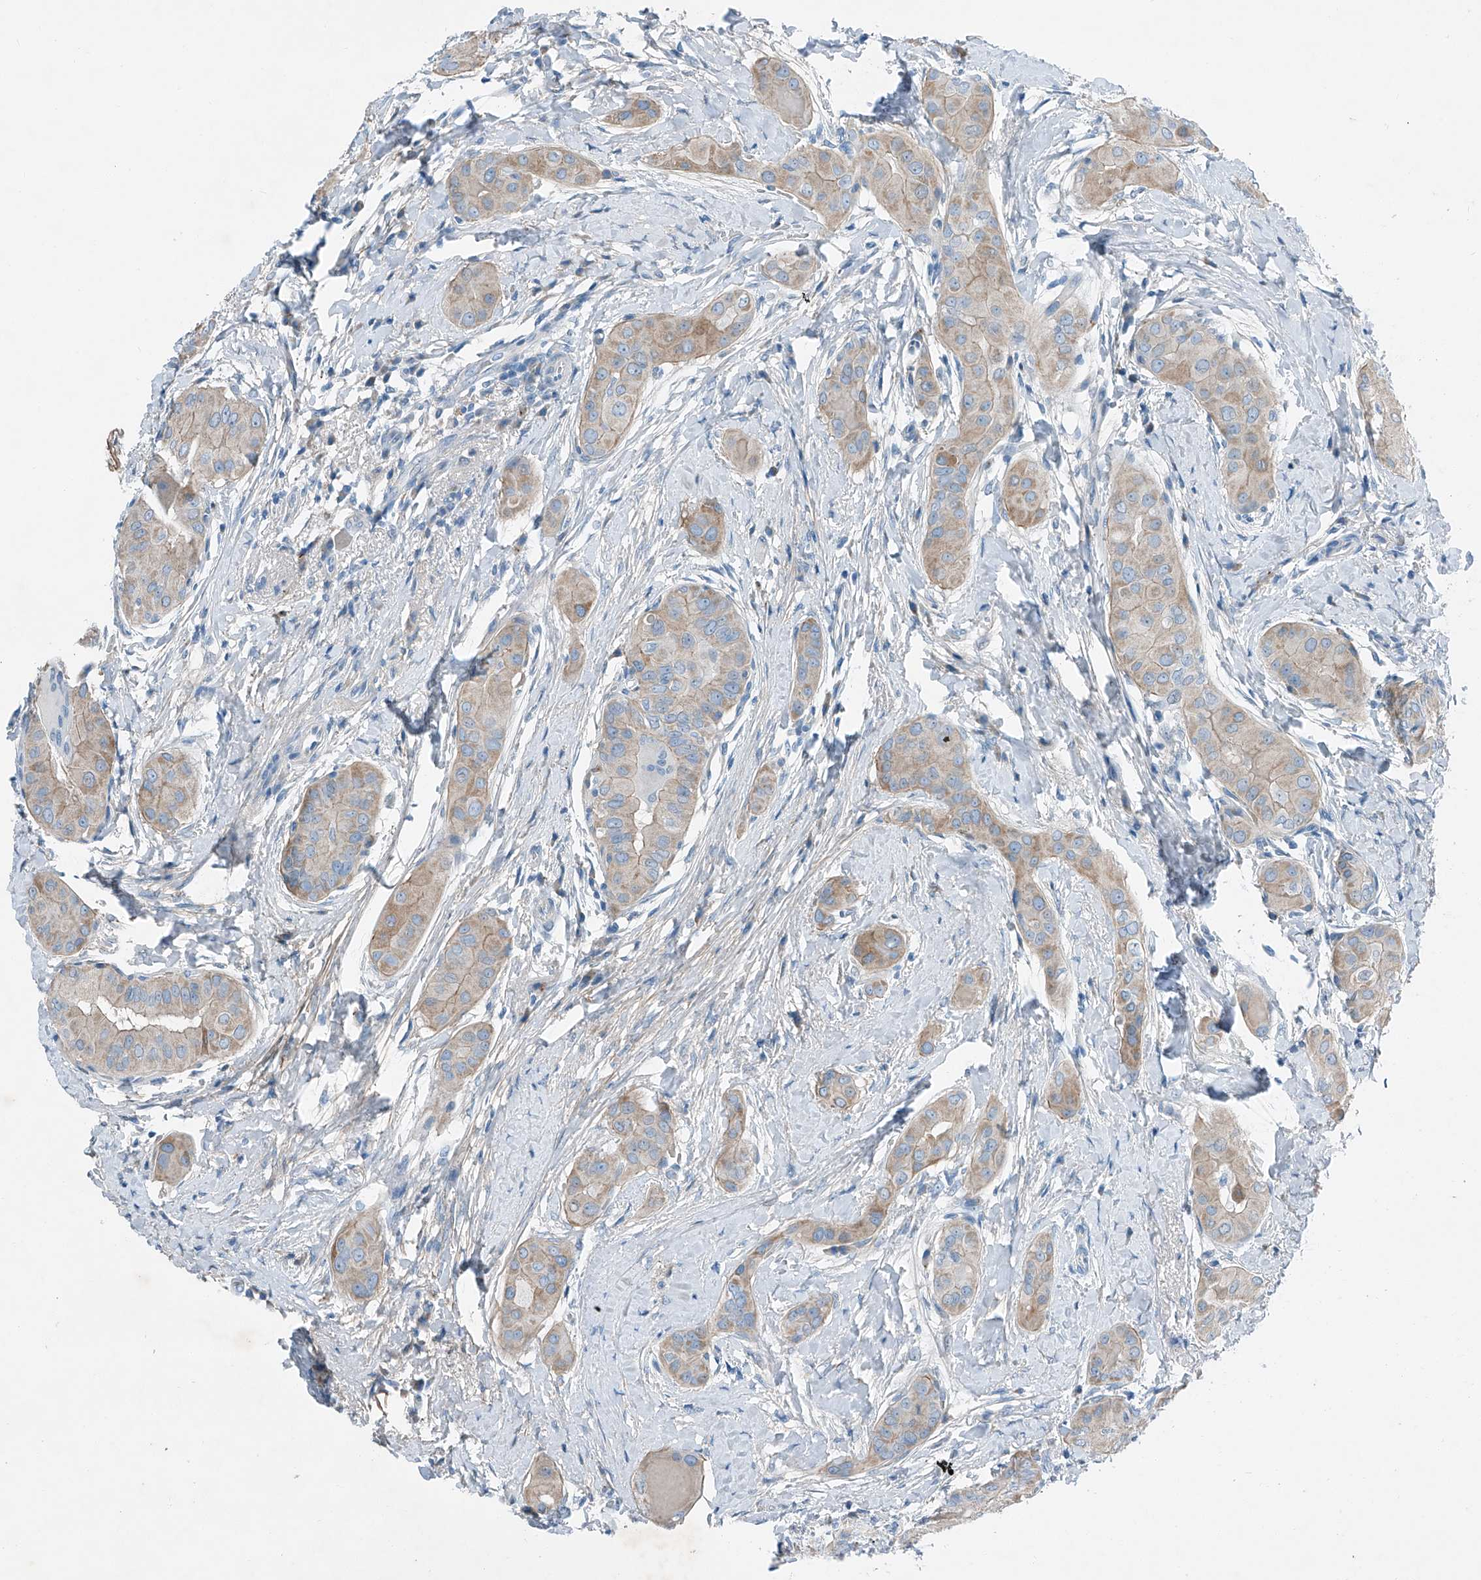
{"staining": {"intensity": "weak", "quantity": "25%-75%", "location": "cytoplasmic/membranous"}, "tissue": "thyroid cancer", "cell_type": "Tumor cells", "image_type": "cancer", "snomed": [{"axis": "morphology", "description": "Papillary adenocarcinoma, NOS"}, {"axis": "topography", "description": "Thyroid gland"}], "caption": "Tumor cells exhibit low levels of weak cytoplasmic/membranous expression in about 25%-75% of cells in human thyroid cancer (papillary adenocarcinoma).", "gene": "MDGA1", "patient": {"sex": "male", "age": 33}}